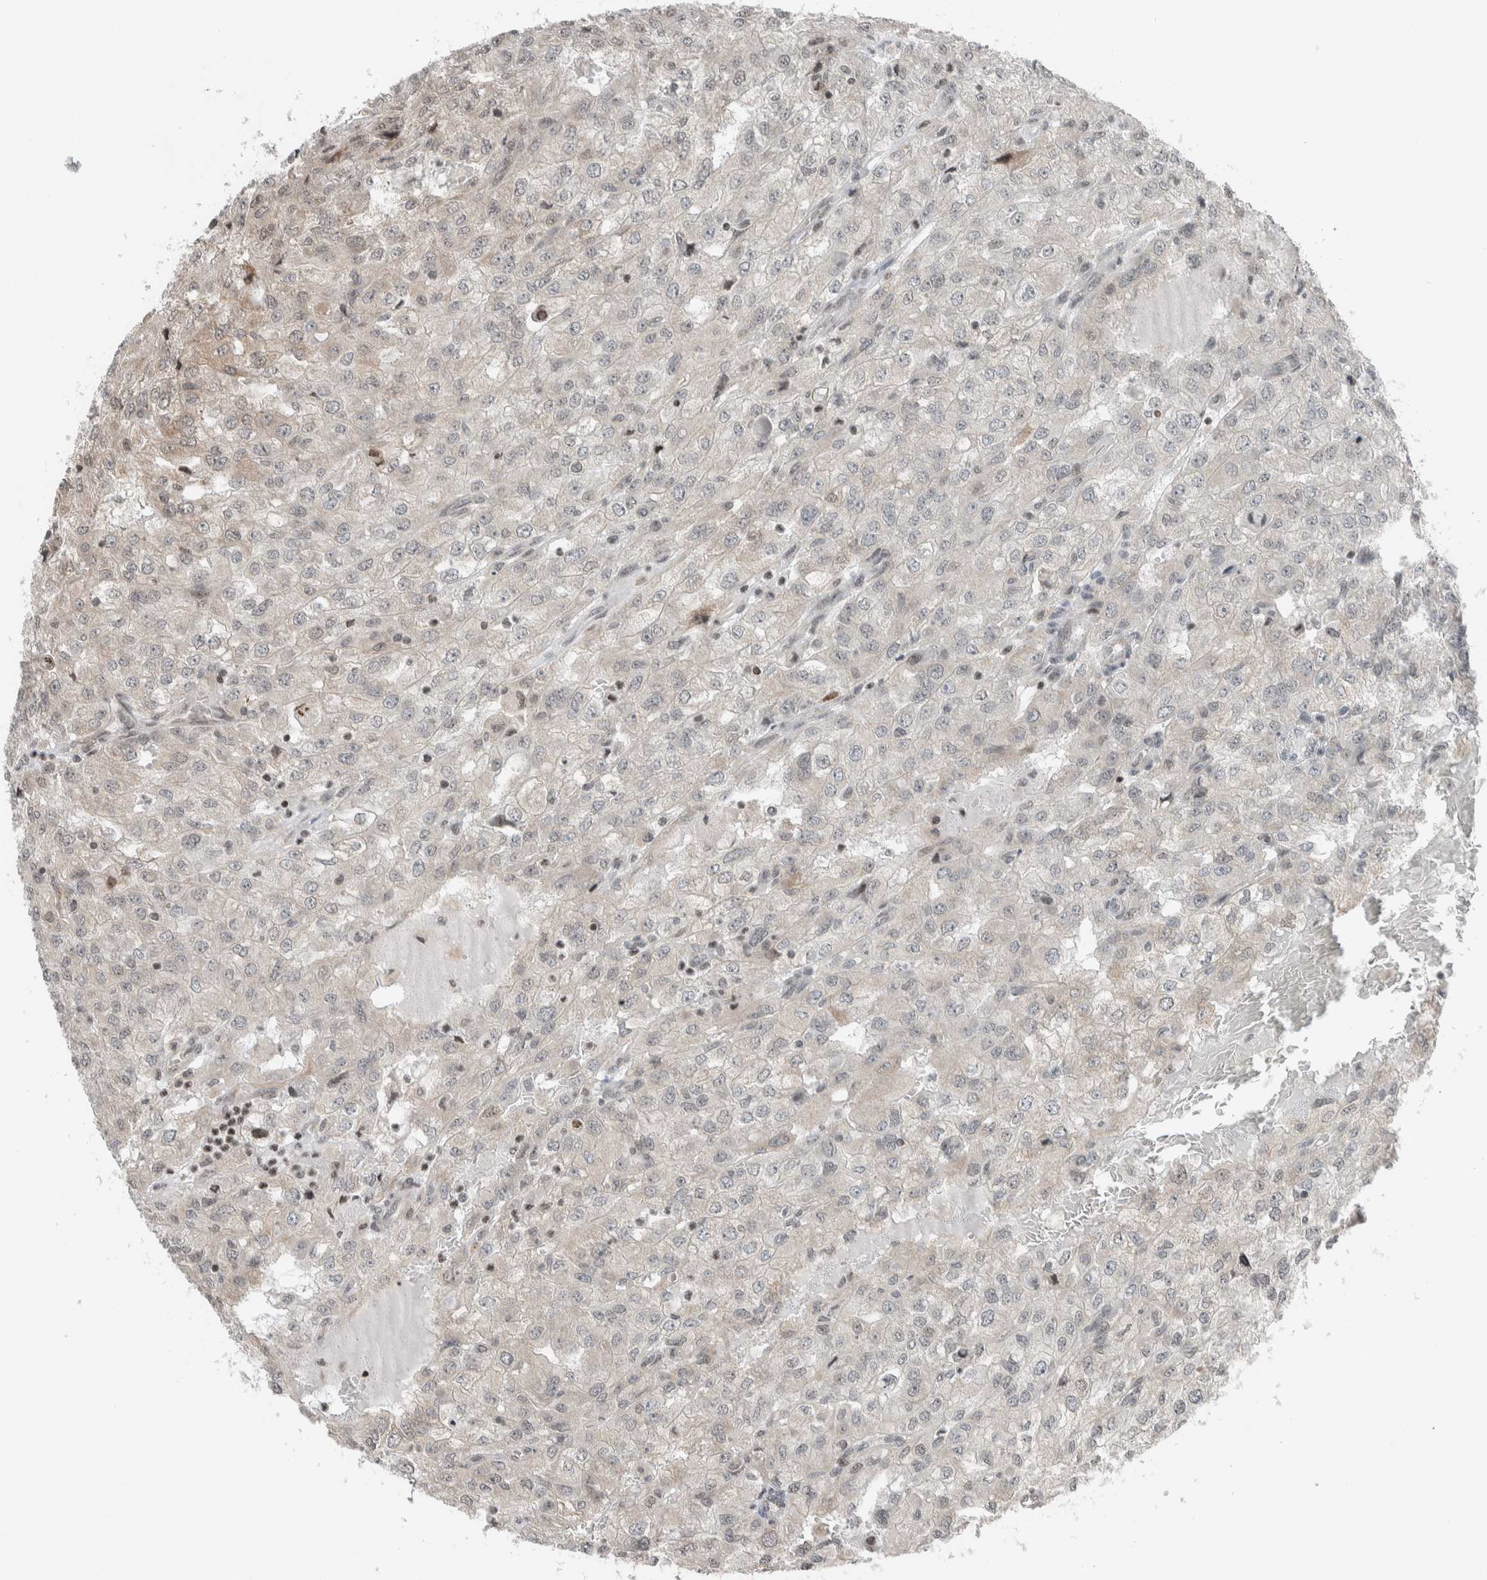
{"staining": {"intensity": "negative", "quantity": "none", "location": "none"}, "tissue": "renal cancer", "cell_type": "Tumor cells", "image_type": "cancer", "snomed": [{"axis": "morphology", "description": "Adenocarcinoma, NOS"}, {"axis": "topography", "description": "Kidney"}], "caption": "Image shows no significant protein positivity in tumor cells of adenocarcinoma (renal).", "gene": "NPLOC4", "patient": {"sex": "female", "age": 54}}